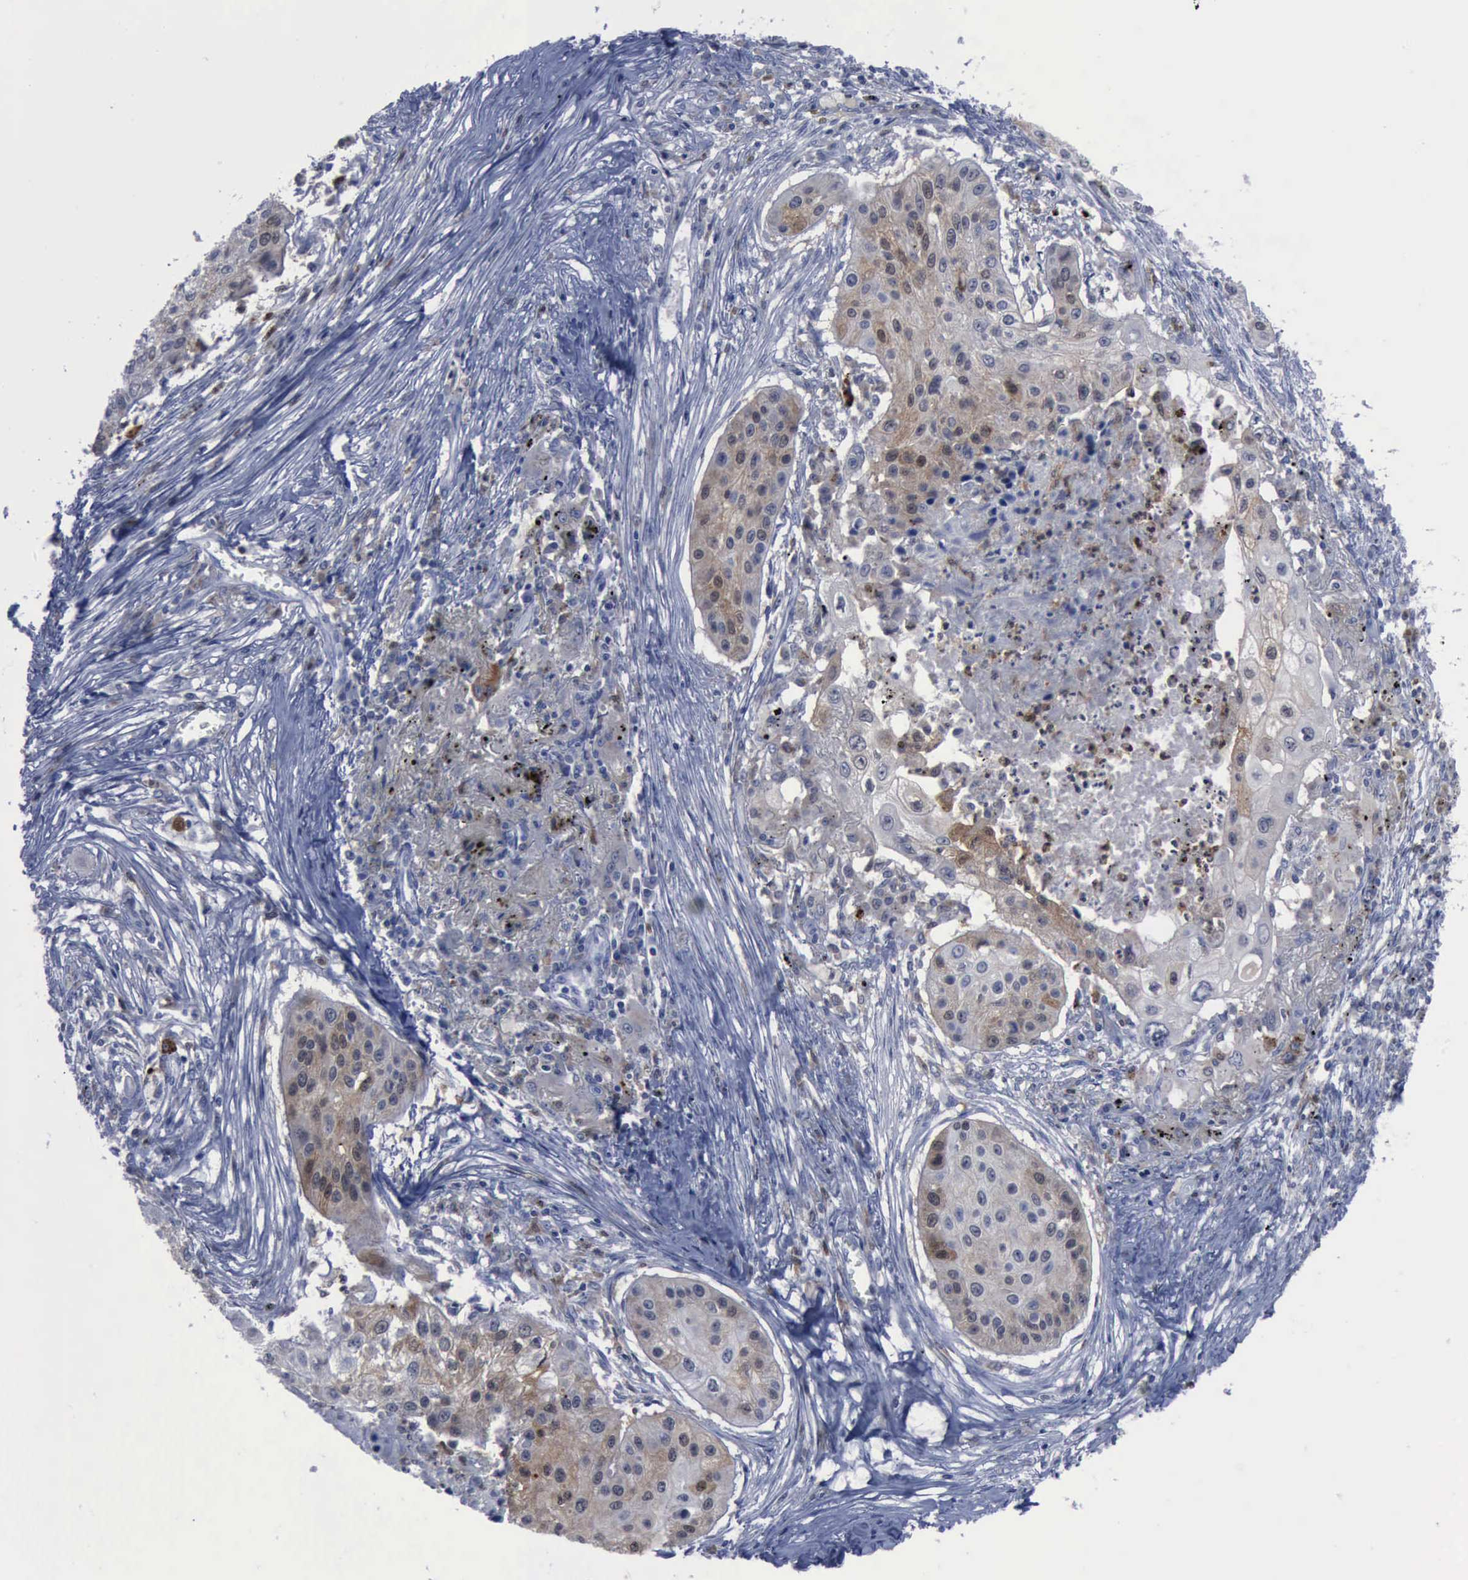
{"staining": {"intensity": "weak", "quantity": "25%-75%", "location": "cytoplasmic/membranous"}, "tissue": "lung cancer", "cell_type": "Tumor cells", "image_type": "cancer", "snomed": [{"axis": "morphology", "description": "Squamous cell carcinoma, NOS"}, {"axis": "topography", "description": "Lung"}], "caption": "Immunohistochemistry (IHC) micrograph of neoplastic tissue: human squamous cell carcinoma (lung) stained using immunohistochemistry reveals low levels of weak protein expression localized specifically in the cytoplasmic/membranous of tumor cells, appearing as a cytoplasmic/membranous brown color.", "gene": "CSTA", "patient": {"sex": "male", "age": 71}}